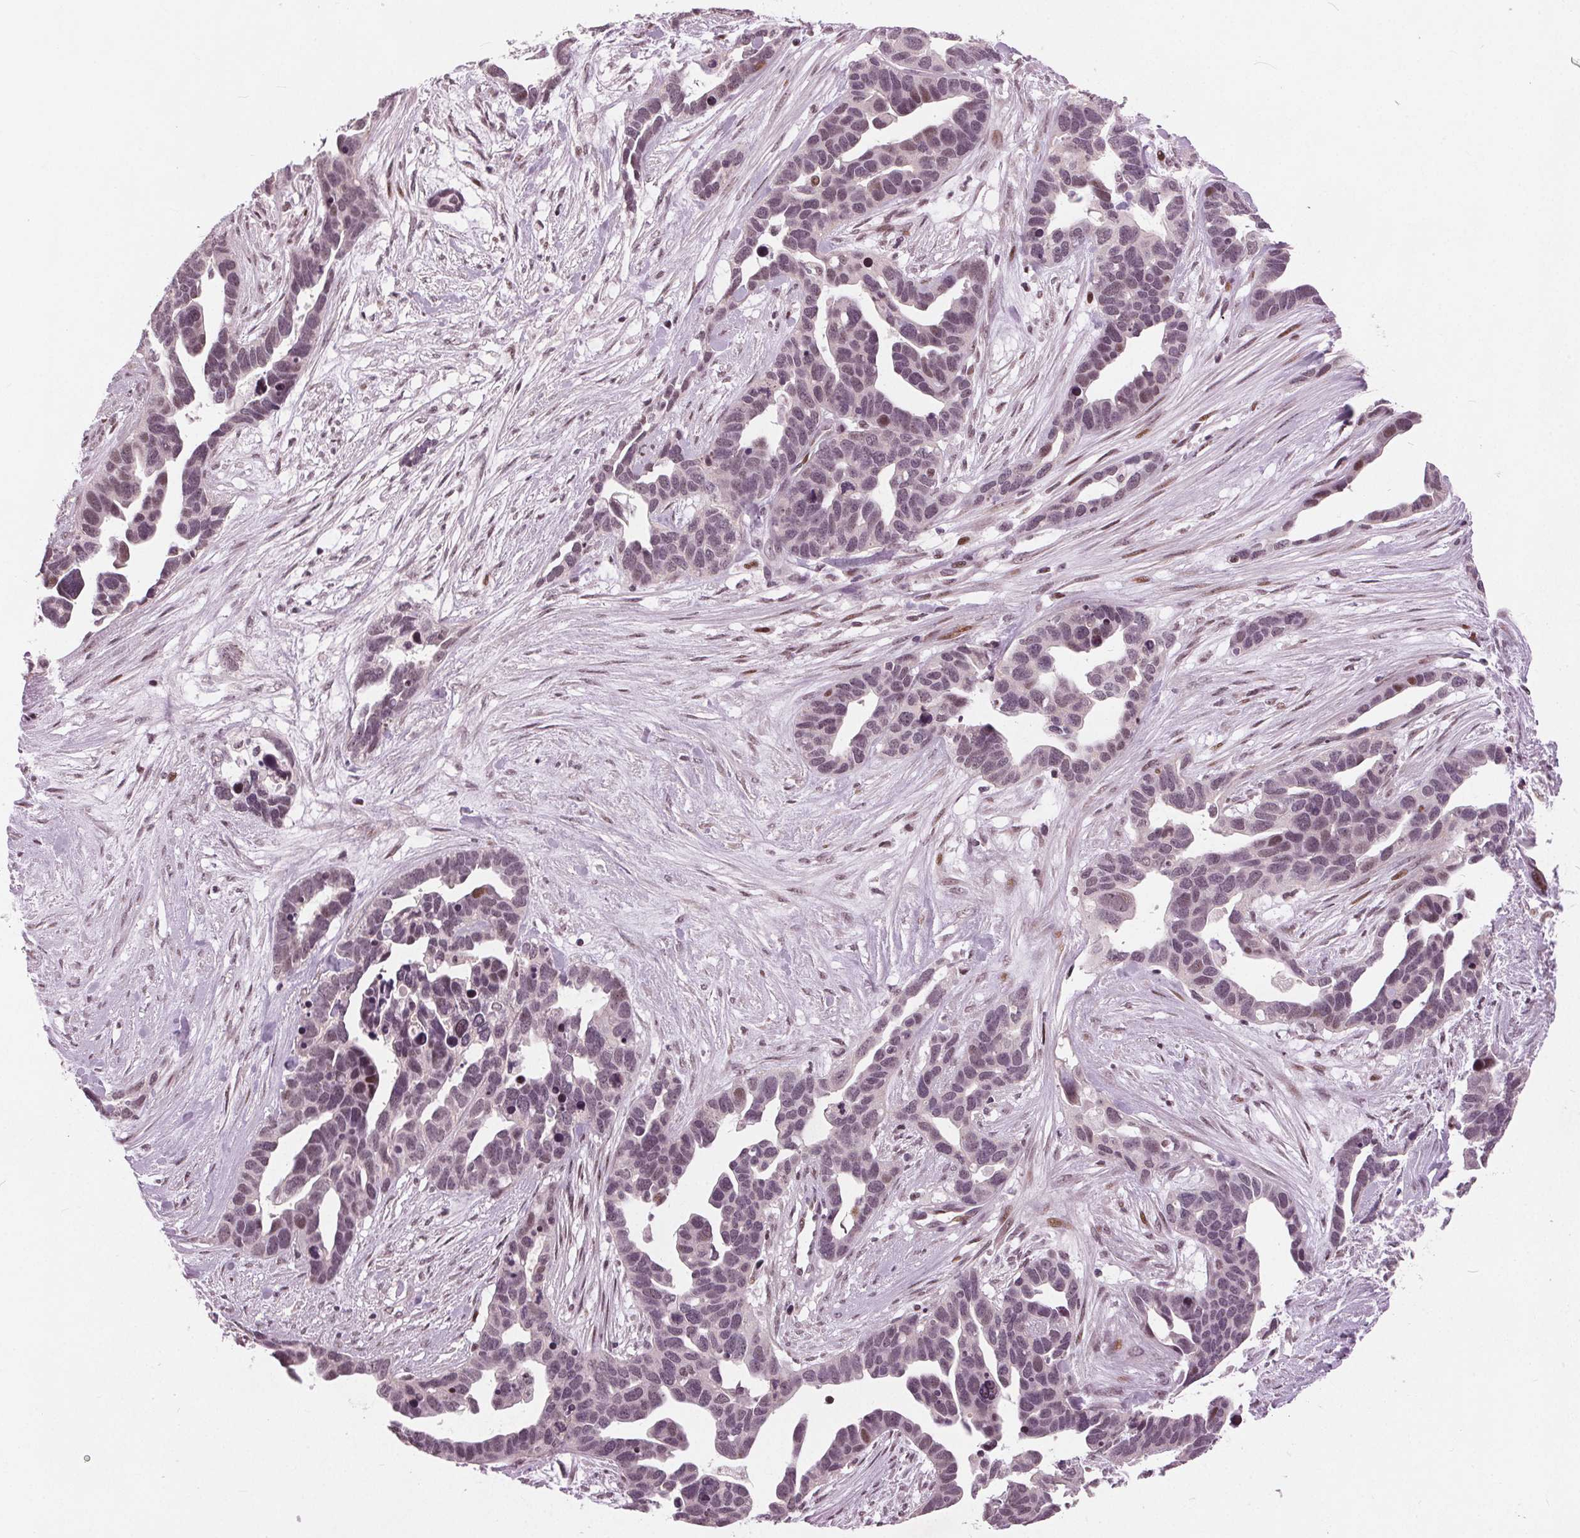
{"staining": {"intensity": "weak", "quantity": ">75%", "location": "nuclear"}, "tissue": "ovarian cancer", "cell_type": "Tumor cells", "image_type": "cancer", "snomed": [{"axis": "morphology", "description": "Cystadenocarcinoma, serous, NOS"}, {"axis": "topography", "description": "Ovary"}], "caption": "A high-resolution histopathology image shows immunohistochemistry staining of ovarian cancer, which exhibits weak nuclear staining in approximately >75% of tumor cells. Using DAB (brown) and hematoxylin (blue) stains, captured at high magnification using brightfield microscopy.", "gene": "TTC34", "patient": {"sex": "female", "age": 54}}